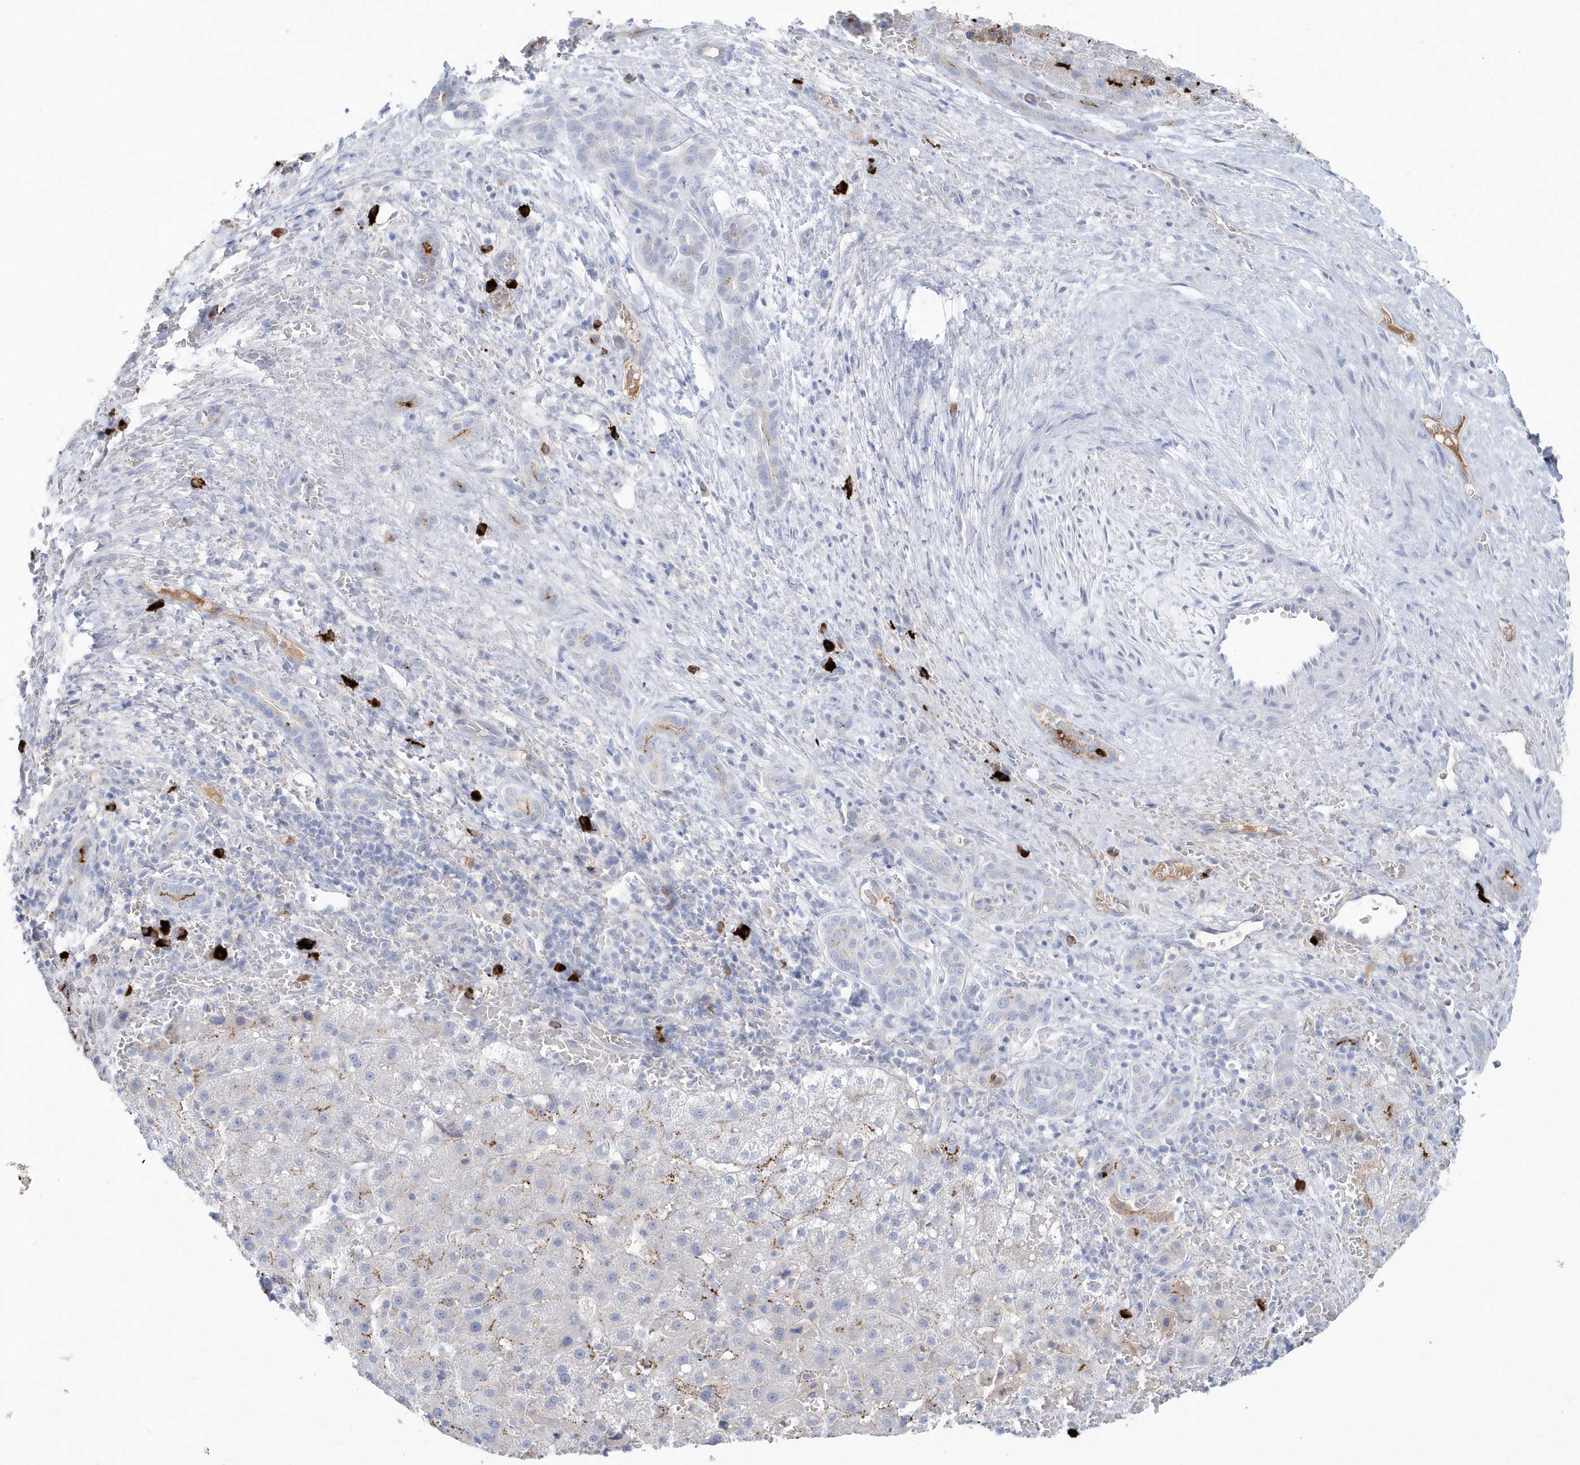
{"staining": {"intensity": "strong", "quantity": "<25%", "location": "cytoplasmic/membranous"}, "tissue": "liver cancer", "cell_type": "Tumor cells", "image_type": "cancer", "snomed": [{"axis": "morphology", "description": "Carcinoma, Hepatocellular, NOS"}, {"axis": "topography", "description": "Liver"}], "caption": "Immunohistochemical staining of hepatocellular carcinoma (liver) reveals medium levels of strong cytoplasmic/membranous protein staining in approximately <25% of tumor cells.", "gene": "JCHAIN", "patient": {"sex": "male", "age": 57}}